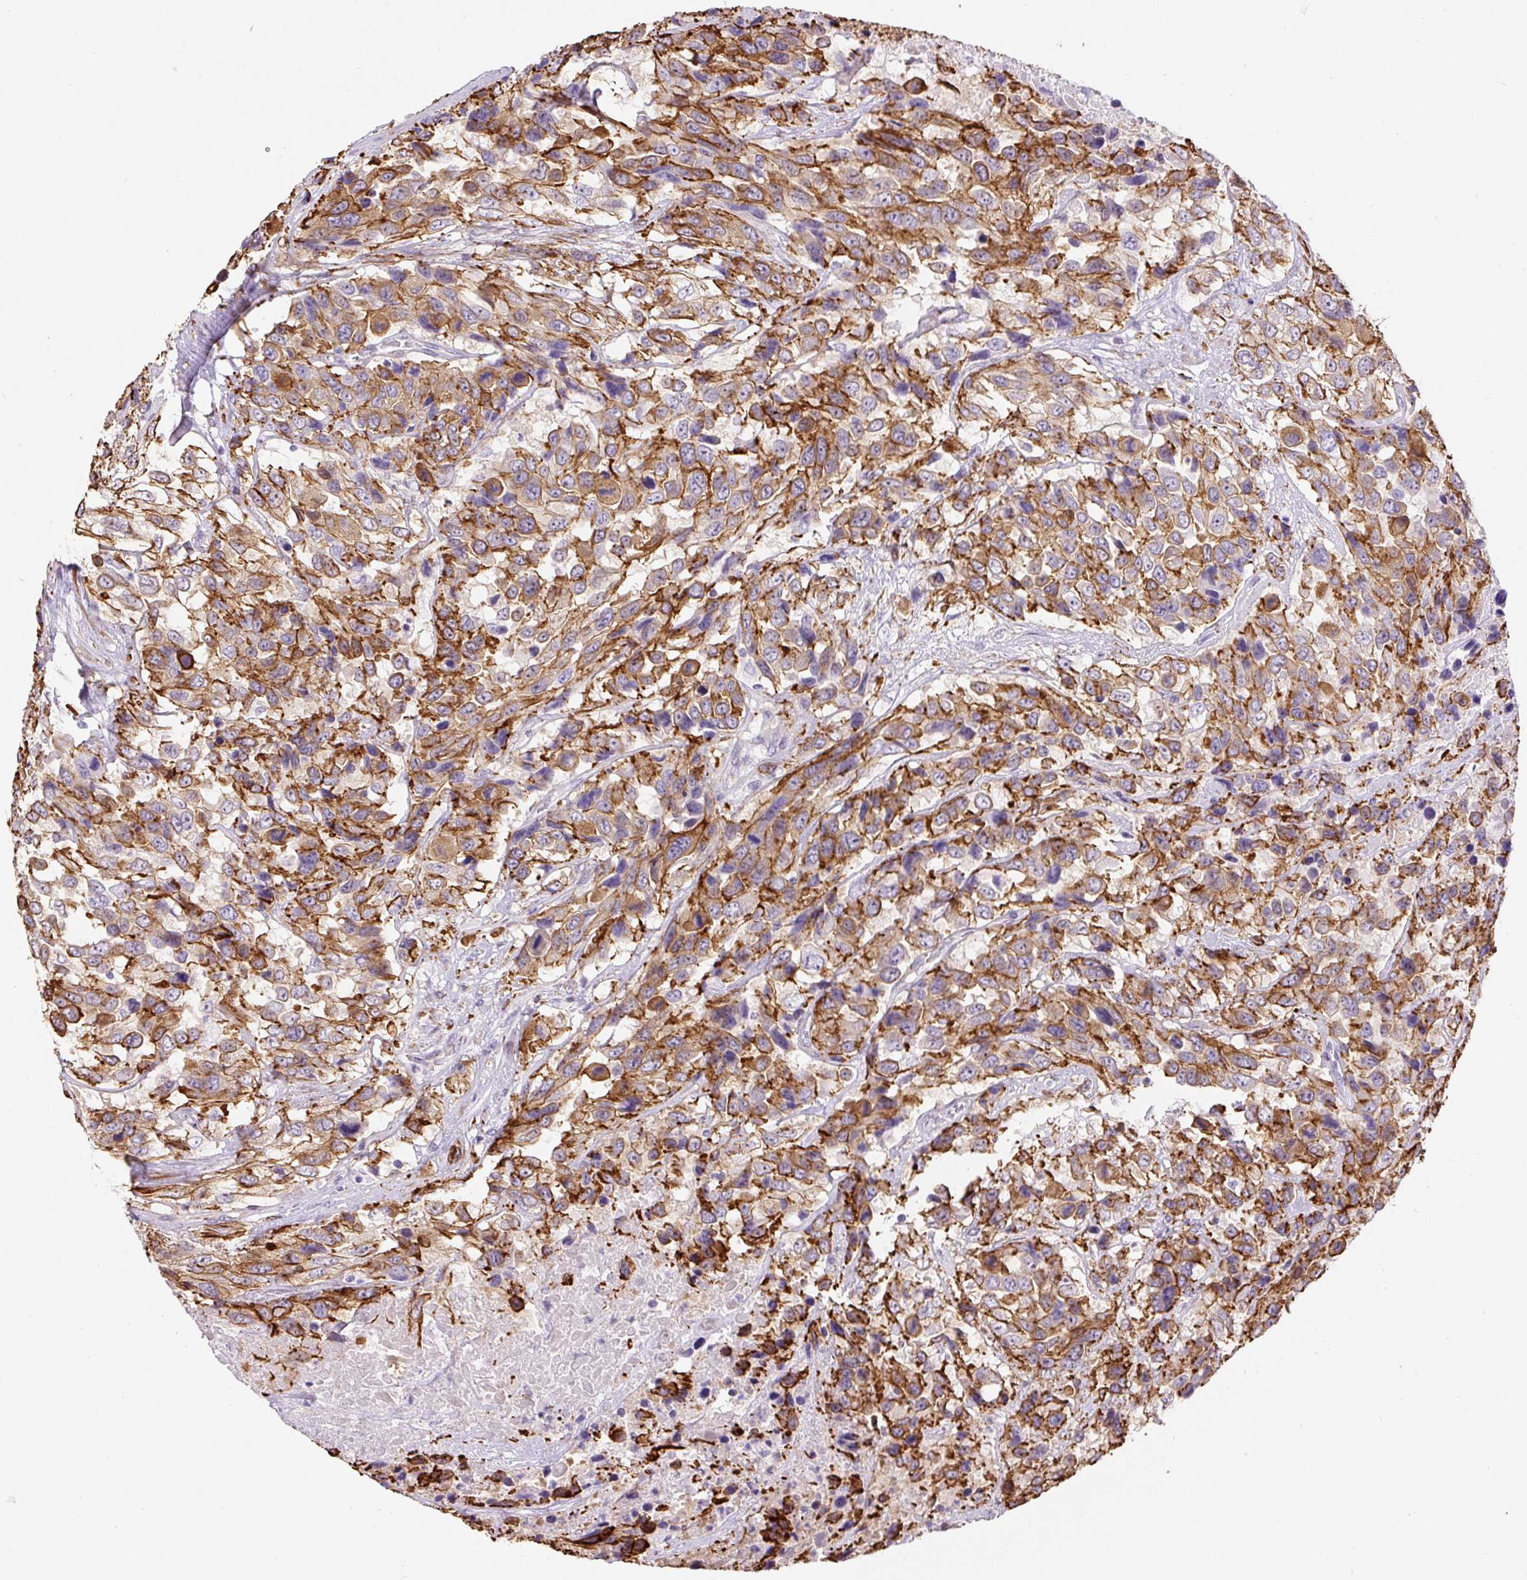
{"staining": {"intensity": "strong", "quantity": "25%-75%", "location": "cytoplasmic/membranous"}, "tissue": "urothelial cancer", "cell_type": "Tumor cells", "image_type": "cancer", "snomed": [{"axis": "morphology", "description": "Urothelial carcinoma, High grade"}, {"axis": "topography", "description": "Urinary bladder"}], "caption": "High-grade urothelial carcinoma was stained to show a protein in brown. There is high levels of strong cytoplasmic/membranous positivity in approximately 25%-75% of tumor cells.", "gene": "B3GALT5", "patient": {"sex": "female", "age": 70}}